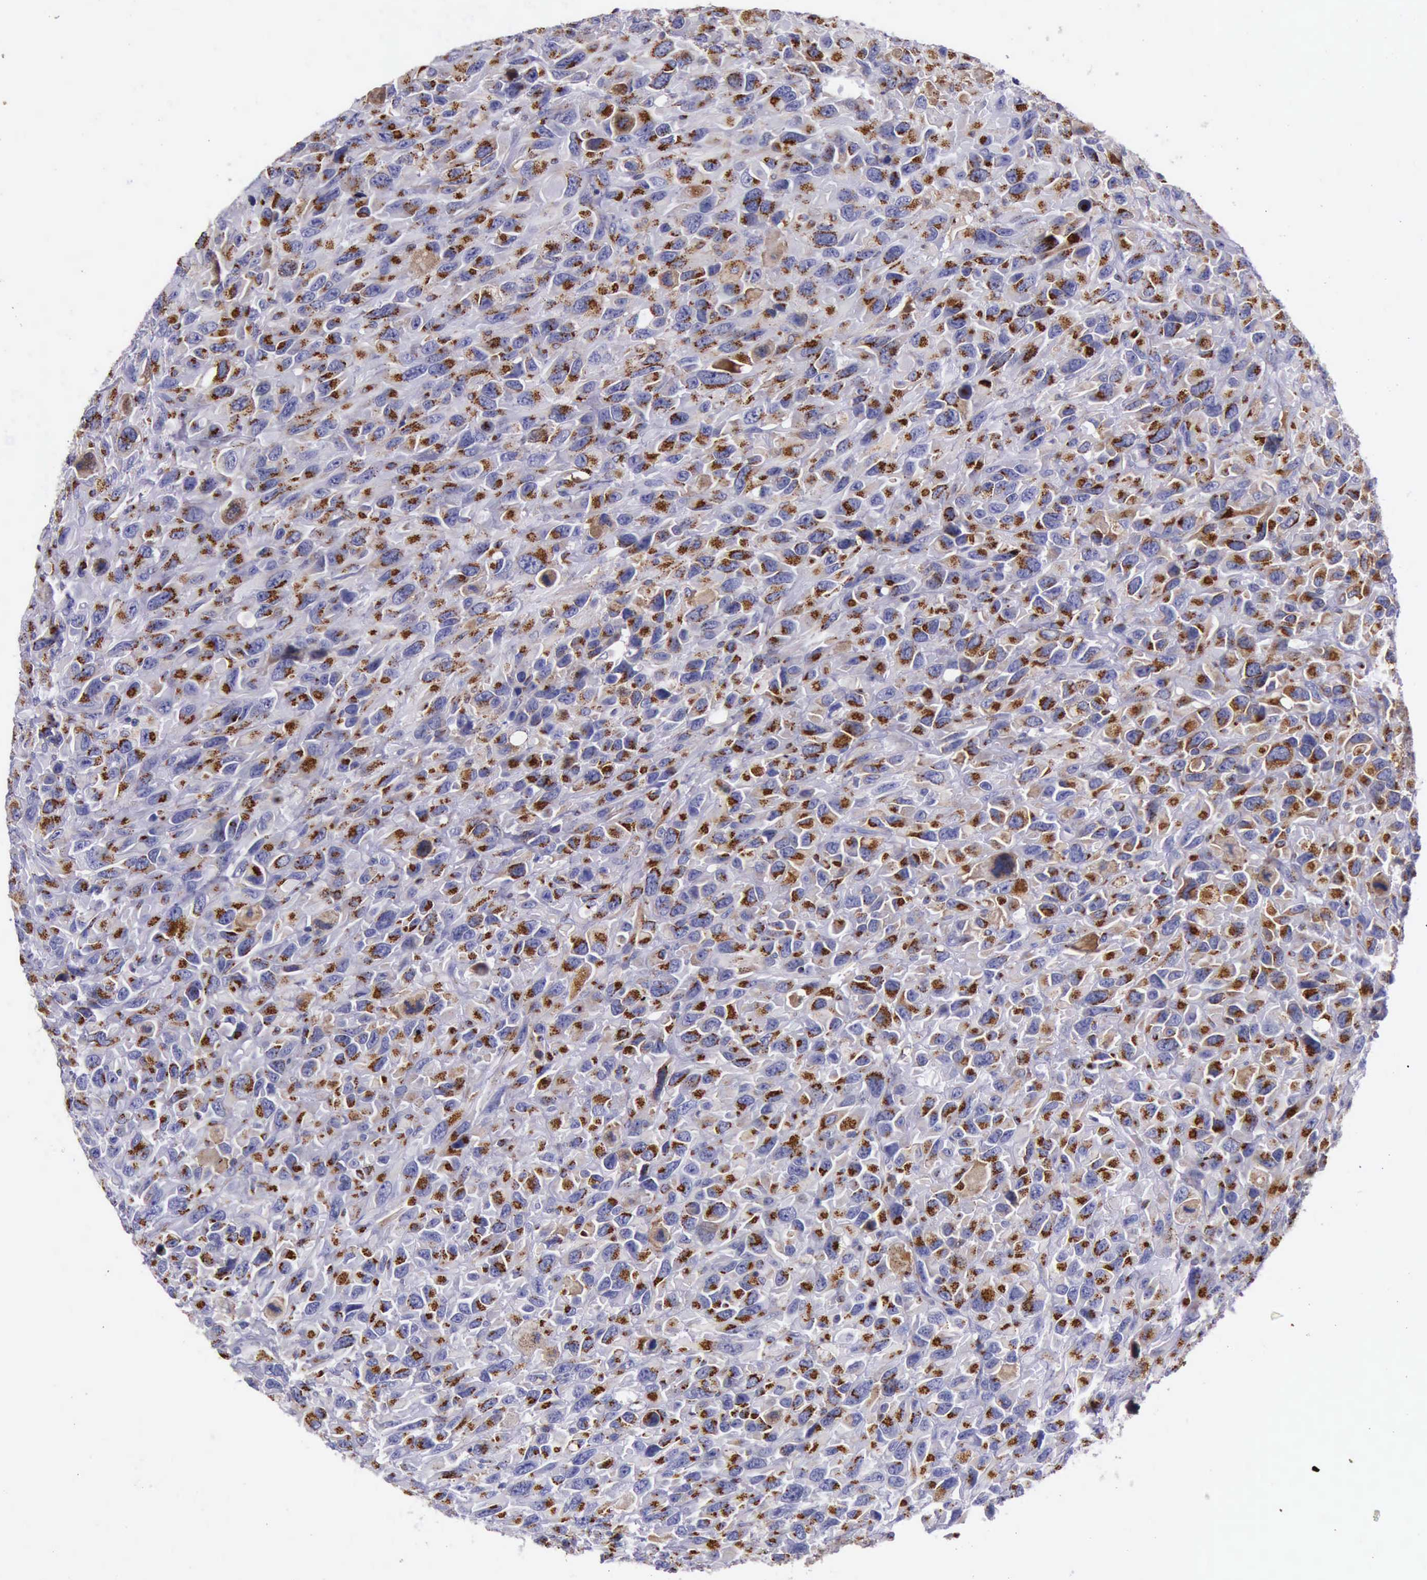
{"staining": {"intensity": "strong", "quantity": ">75%", "location": "cytoplasmic/membranous"}, "tissue": "renal cancer", "cell_type": "Tumor cells", "image_type": "cancer", "snomed": [{"axis": "morphology", "description": "Adenocarcinoma, NOS"}, {"axis": "topography", "description": "Kidney"}], "caption": "High-magnification brightfield microscopy of renal cancer stained with DAB (3,3'-diaminobenzidine) (brown) and counterstained with hematoxylin (blue). tumor cells exhibit strong cytoplasmic/membranous expression is identified in about>75% of cells.", "gene": "GOLGA5", "patient": {"sex": "male", "age": 79}}